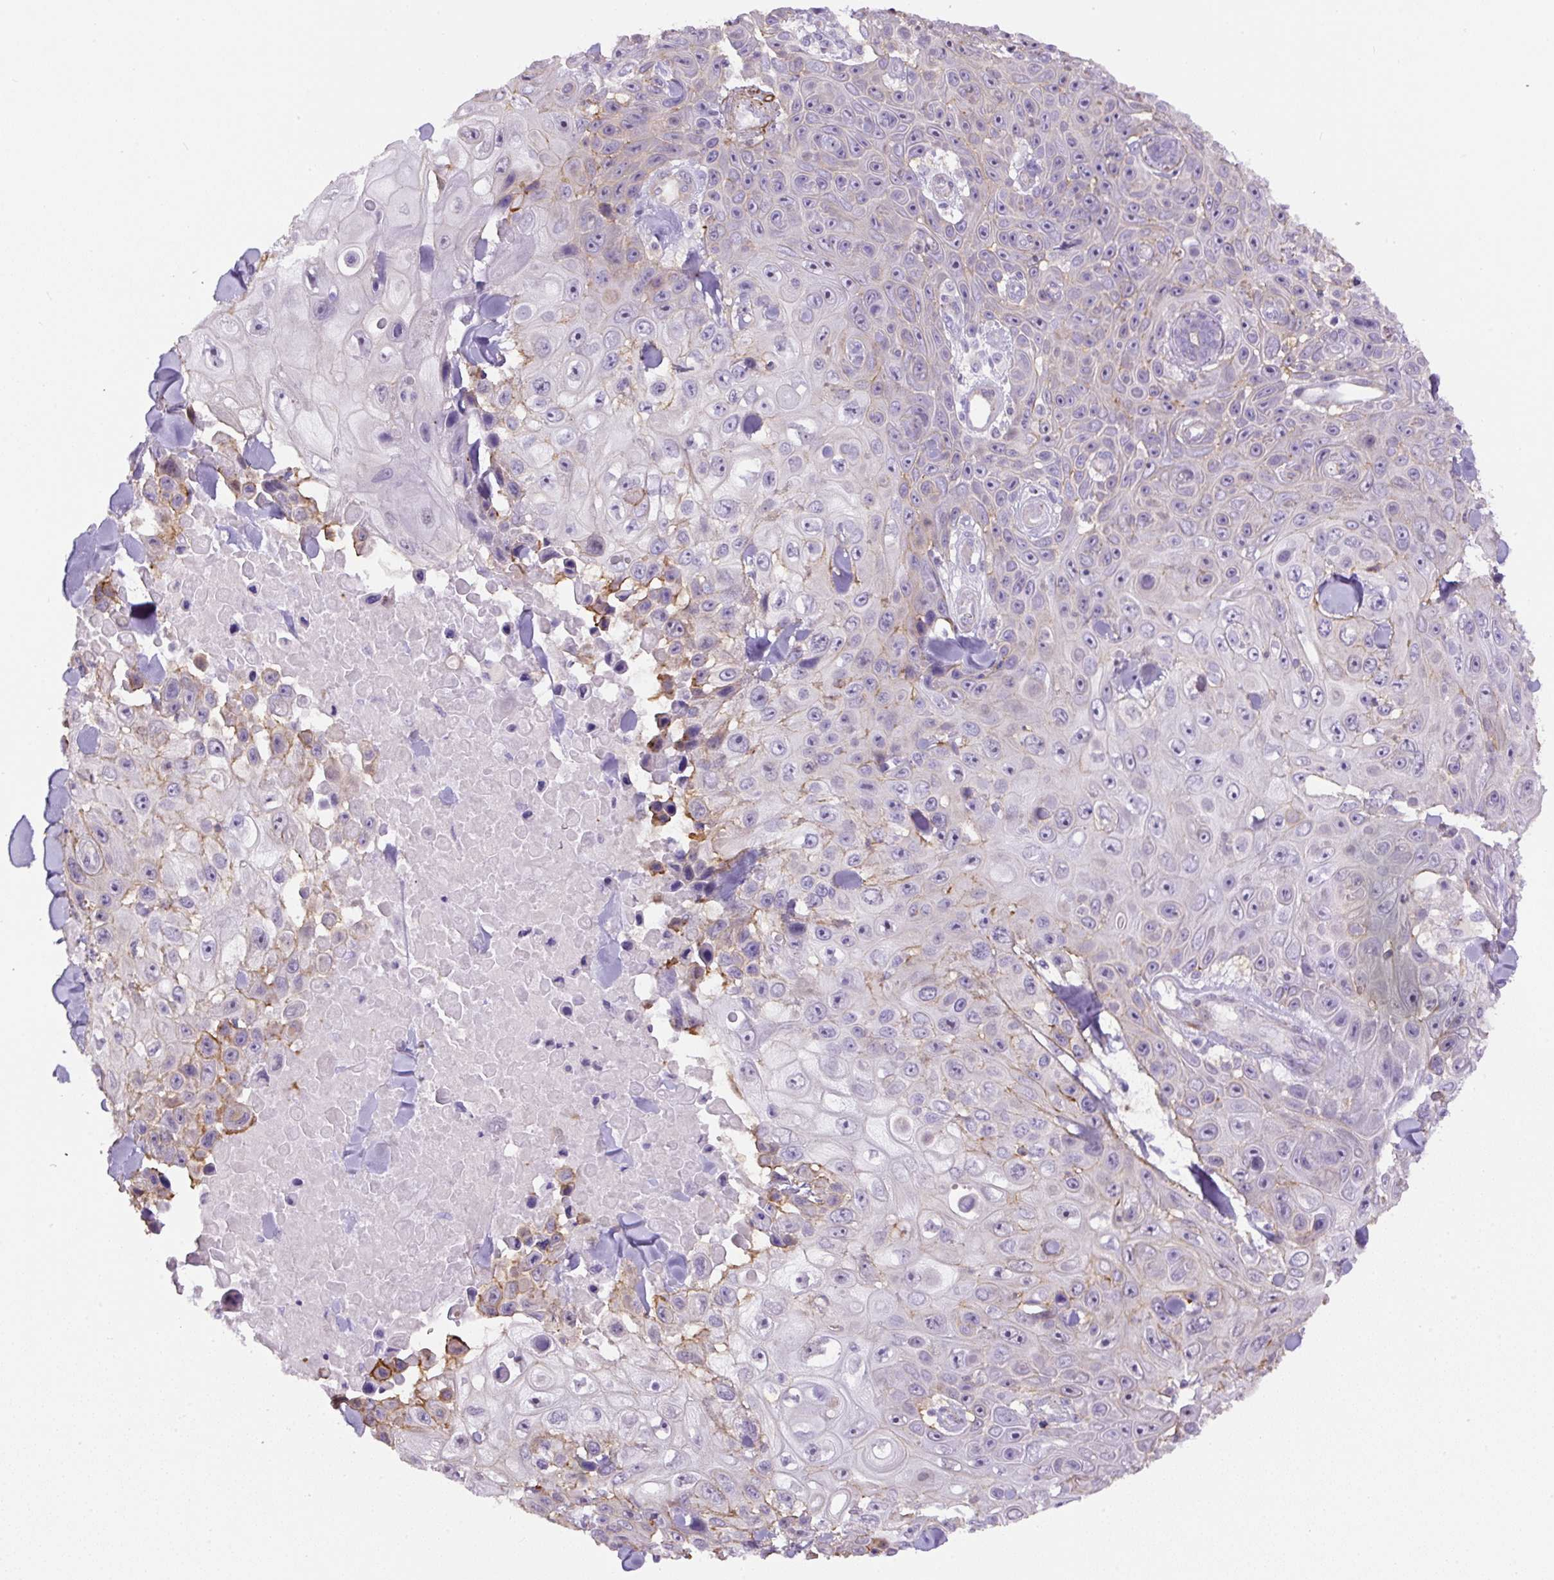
{"staining": {"intensity": "moderate", "quantity": "<25%", "location": "cytoplasmic/membranous"}, "tissue": "skin cancer", "cell_type": "Tumor cells", "image_type": "cancer", "snomed": [{"axis": "morphology", "description": "Squamous cell carcinoma, NOS"}, {"axis": "topography", "description": "Skin"}], "caption": "IHC histopathology image of human skin squamous cell carcinoma stained for a protein (brown), which shows low levels of moderate cytoplasmic/membranous positivity in about <25% of tumor cells.", "gene": "B3GALT5", "patient": {"sex": "male", "age": 82}}